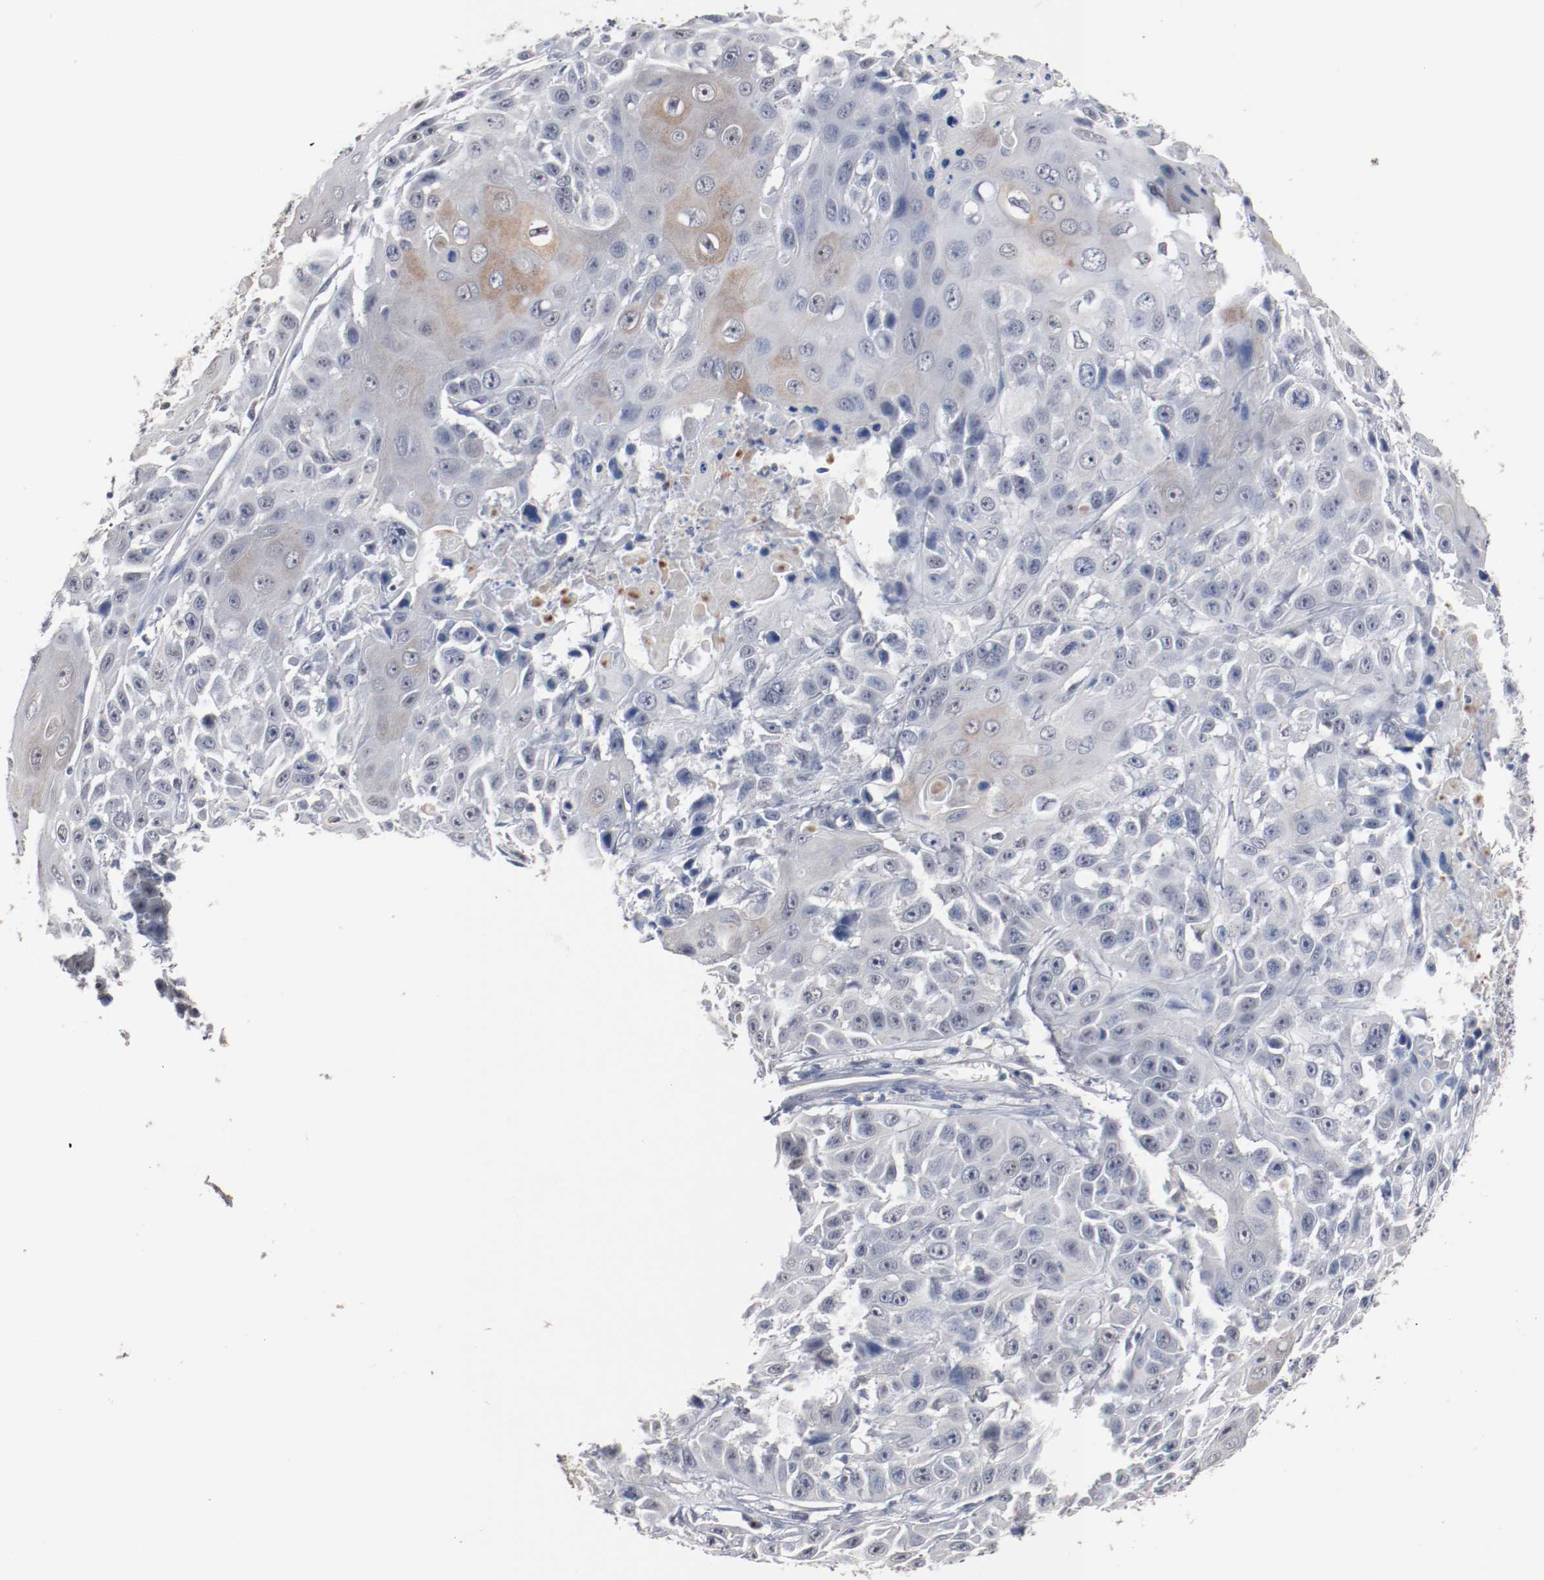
{"staining": {"intensity": "weak", "quantity": "<25%", "location": "cytoplasmic/membranous"}, "tissue": "cervical cancer", "cell_type": "Tumor cells", "image_type": "cancer", "snomed": [{"axis": "morphology", "description": "Squamous cell carcinoma, NOS"}, {"axis": "topography", "description": "Cervix"}], "caption": "A high-resolution image shows immunohistochemistry (IHC) staining of cervical cancer (squamous cell carcinoma), which shows no significant positivity in tumor cells.", "gene": "ERICH1", "patient": {"sex": "female", "age": 39}}